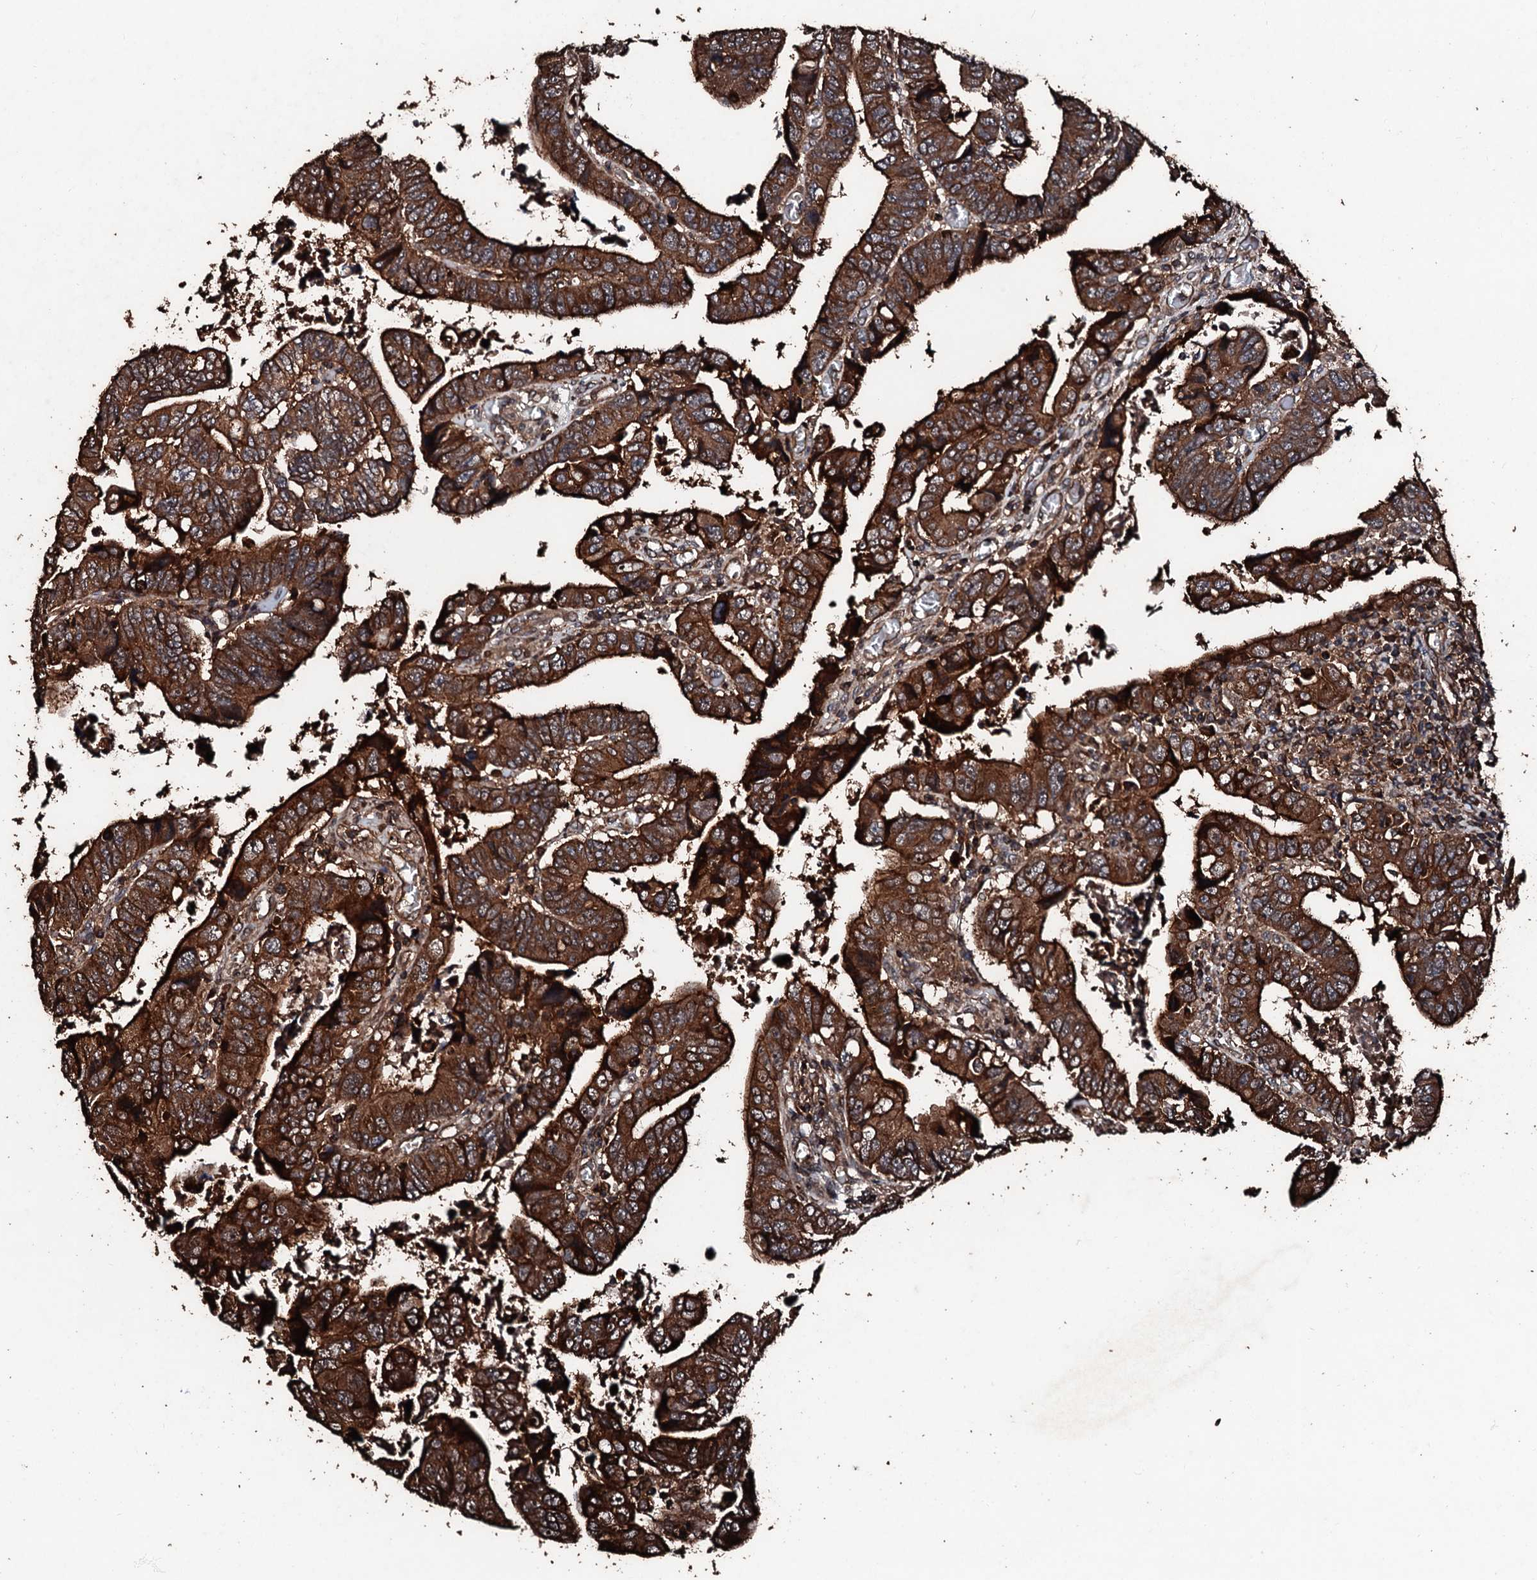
{"staining": {"intensity": "strong", "quantity": ">75%", "location": "cytoplasmic/membranous"}, "tissue": "colorectal cancer", "cell_type": "Tumor cells", "image_type": "cancer", "snomed": [{"axis": "morphology", "description": "Normal tissue, NOS"}, {"axis": "morphology", "description": "Adenocarcinoma, NOS"}, {"axis": "topography", "description": "Rectum"}], "caption": "Immunohistochemical staining of human adenocarcinoma (colorectal) shows high levels of strong cytoplasmic/membranous protein staining in approximately >75% of tumor cells.", "gene": "KIF18A", "patient": {"sex": "female", "age": 65}}